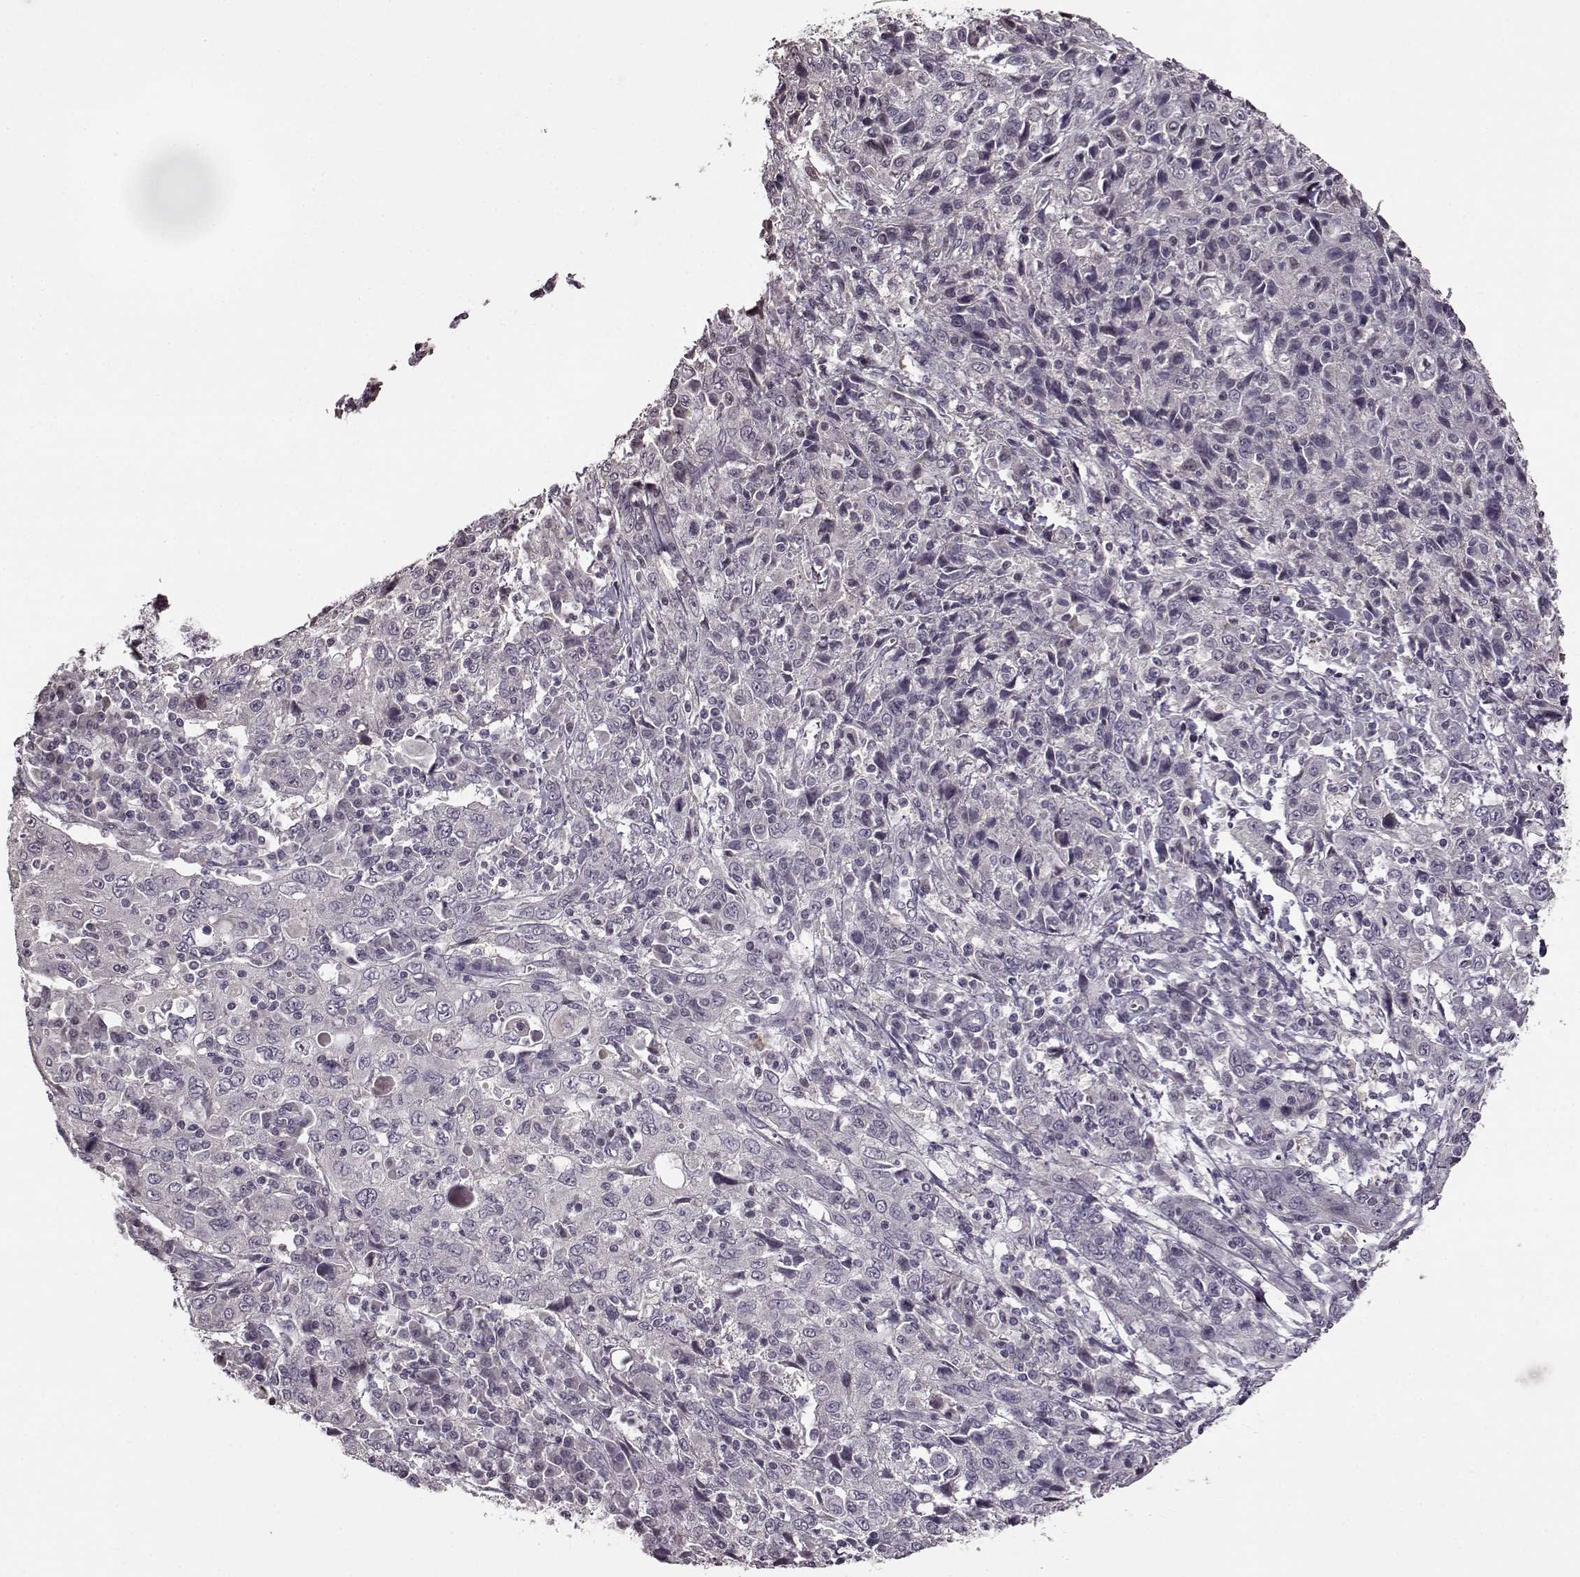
{"staining": {"intensity": "negative", "quantity": "none", "location": "none"}, "tissue": "cervical cancer", "cell_type": "Tumor cells", "image_type": "cancer", "snomed": [{"axis": "morphology", "description": "Squamous cell carcinoma, NOS"}, {"axis": "topography", "description": "Cervix"}], "caption": "IHC micrograph of human cervical squamous cell carcinoma stained for a protein (brown), which displays no expression in tumor cells.", "gene": "FSHB", "patient": {"sex": "female", "age": 46}}